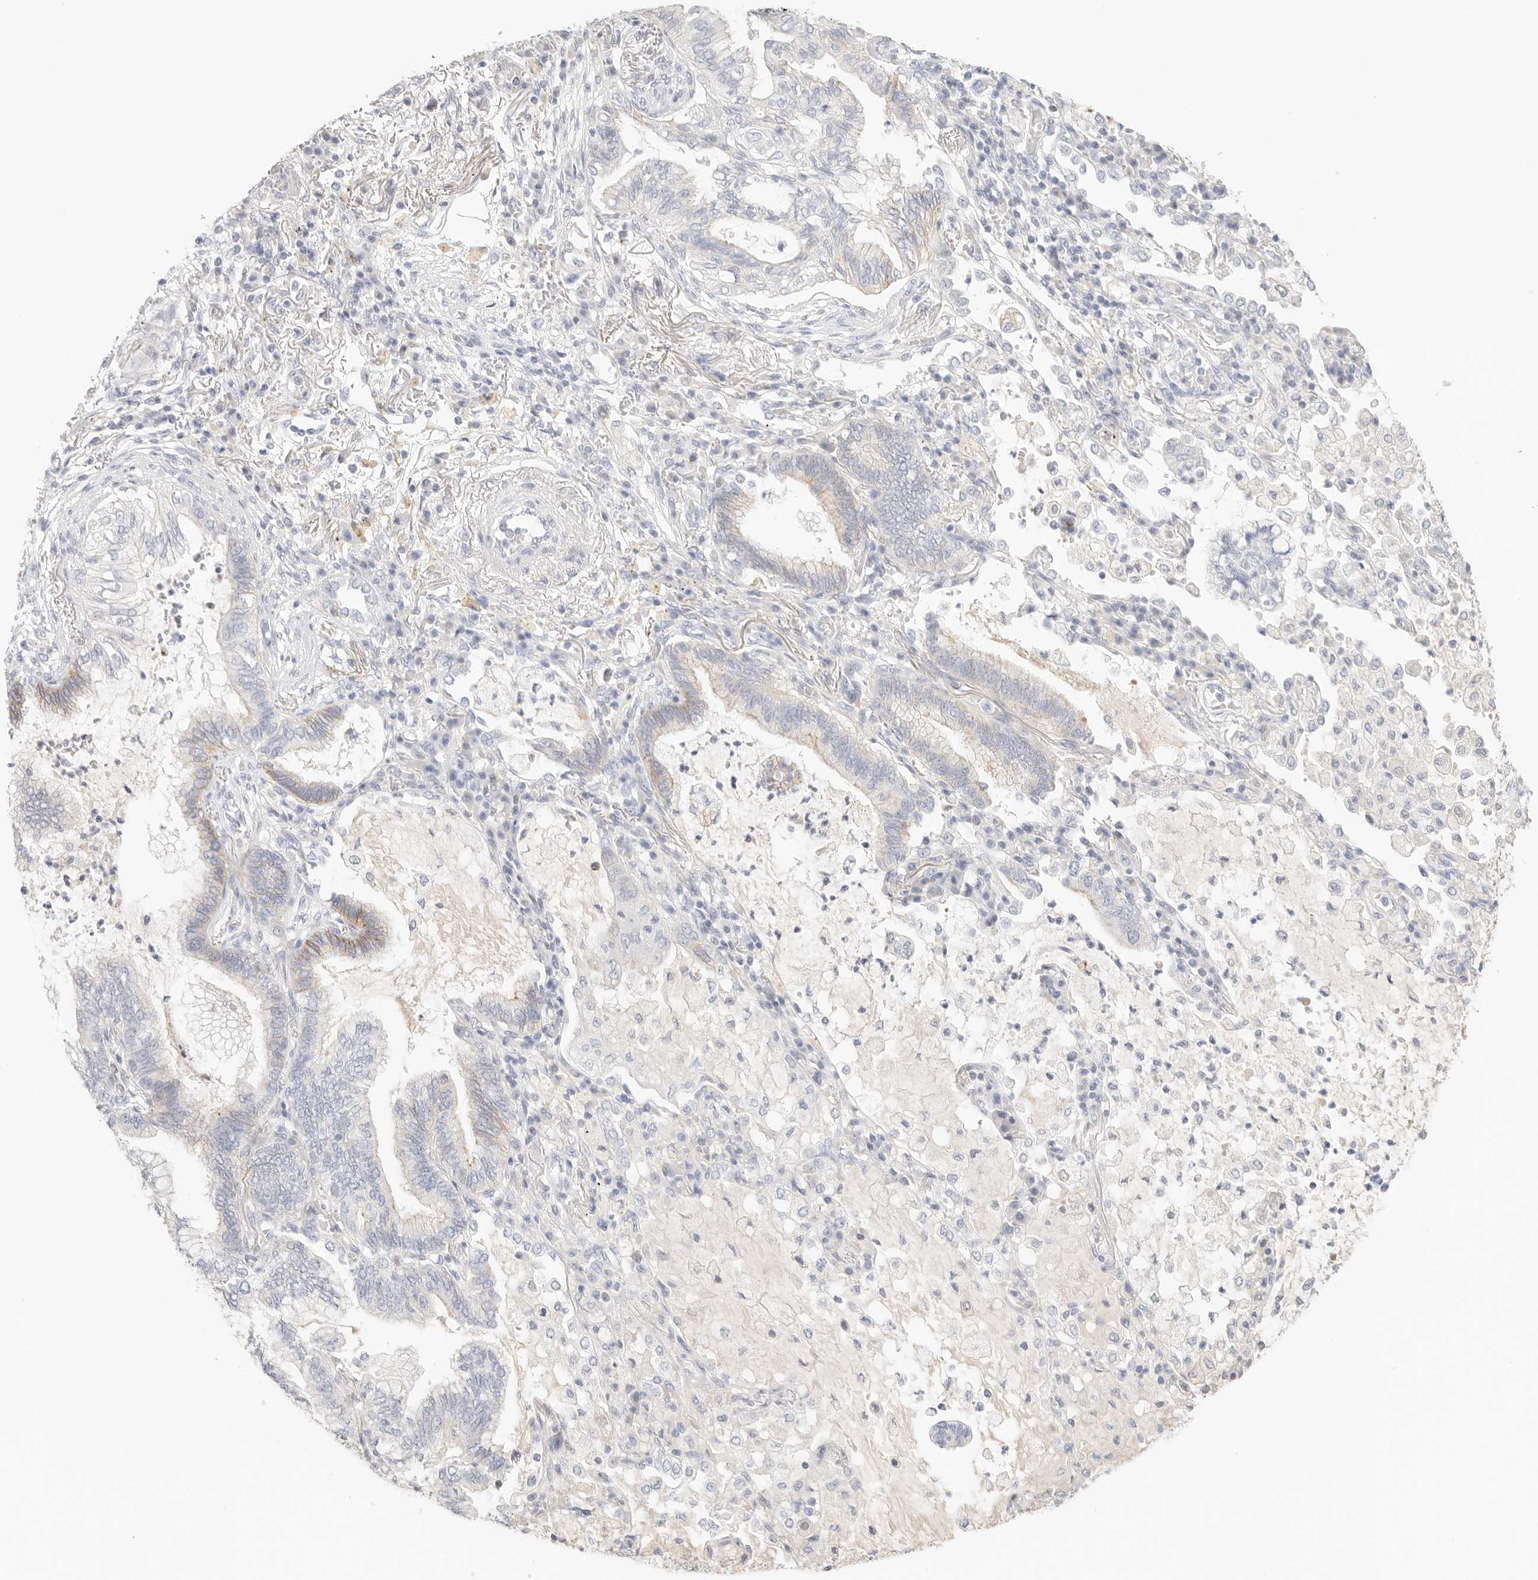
{"staining": {"intensity": "negative", "quantity": "none", "location": "none"}, "tissue": "lung cancer", "cell_type": "Tumor cells", "image_type": "cancer", "snomed": [{"axis": "morphology", "description": "Adenocarcinoma, NOS"}, {"axis": "topography", "description": "Lung"}], "caption": "The image displays no staining of tumor cells in lung cancer (adenocarcinoma). The staining is performed using DAB (3,3'-diaminobenzidine) brown chromogen with nuclei counter-stained in using hematoxylin.", "gene": "CEP120", "patient": {"sex": "female", "age": 70}}